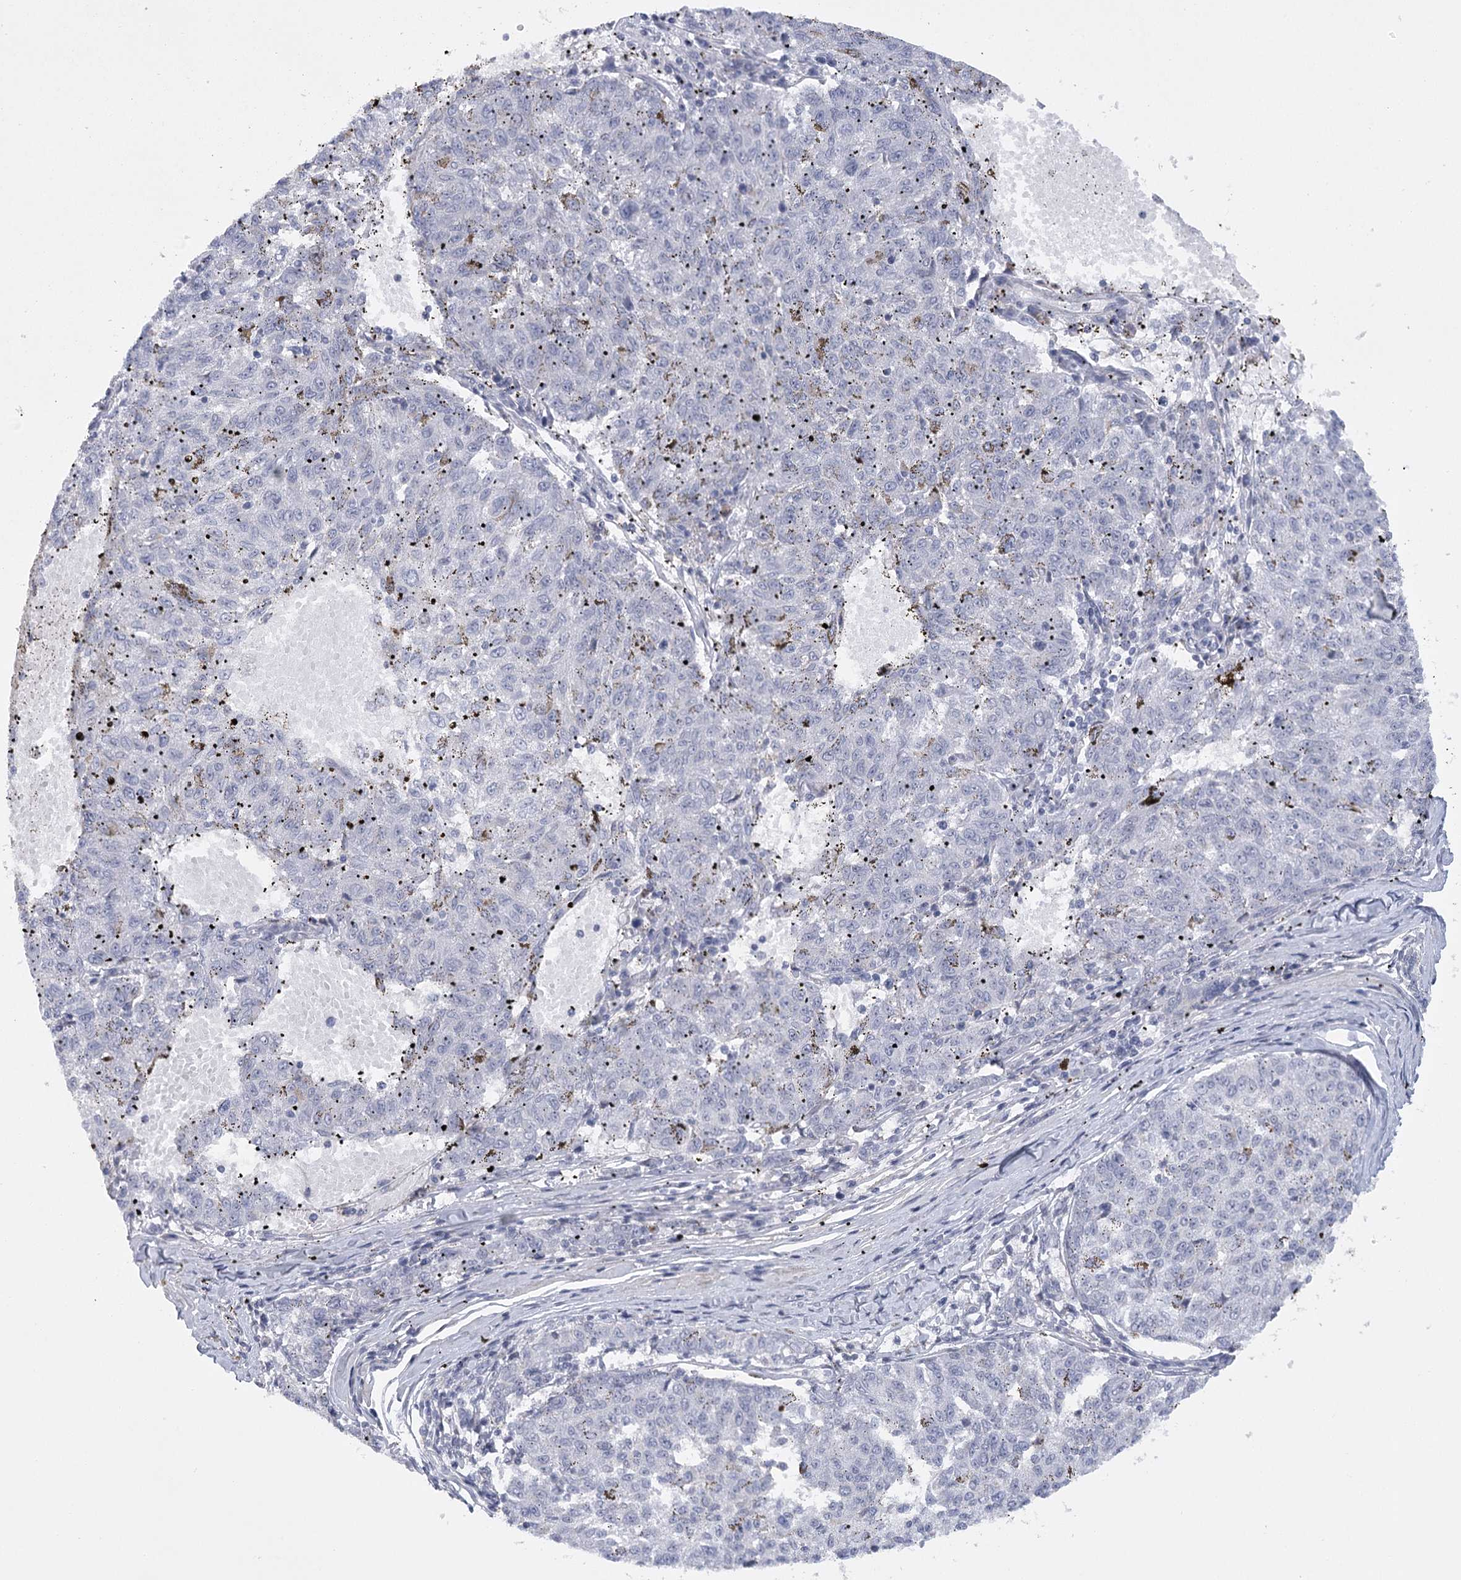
{"staining": {"intensity": "negative", "quantity": "none", "location": "none"}, "tissue": "melanoma", "cell_type": "Tumor cells", "image_type": "cancer", "snomed": [{"axis": "morphology", "description": "Malignant melanoma, NOS"}, {"axis": "topography", "description": "Skin"}], "caption": "Tumor cells show no significant protein staining in malignant melanoma.", "gene": "FAM76B", "patient": {"sex": "female", "age": 72}}